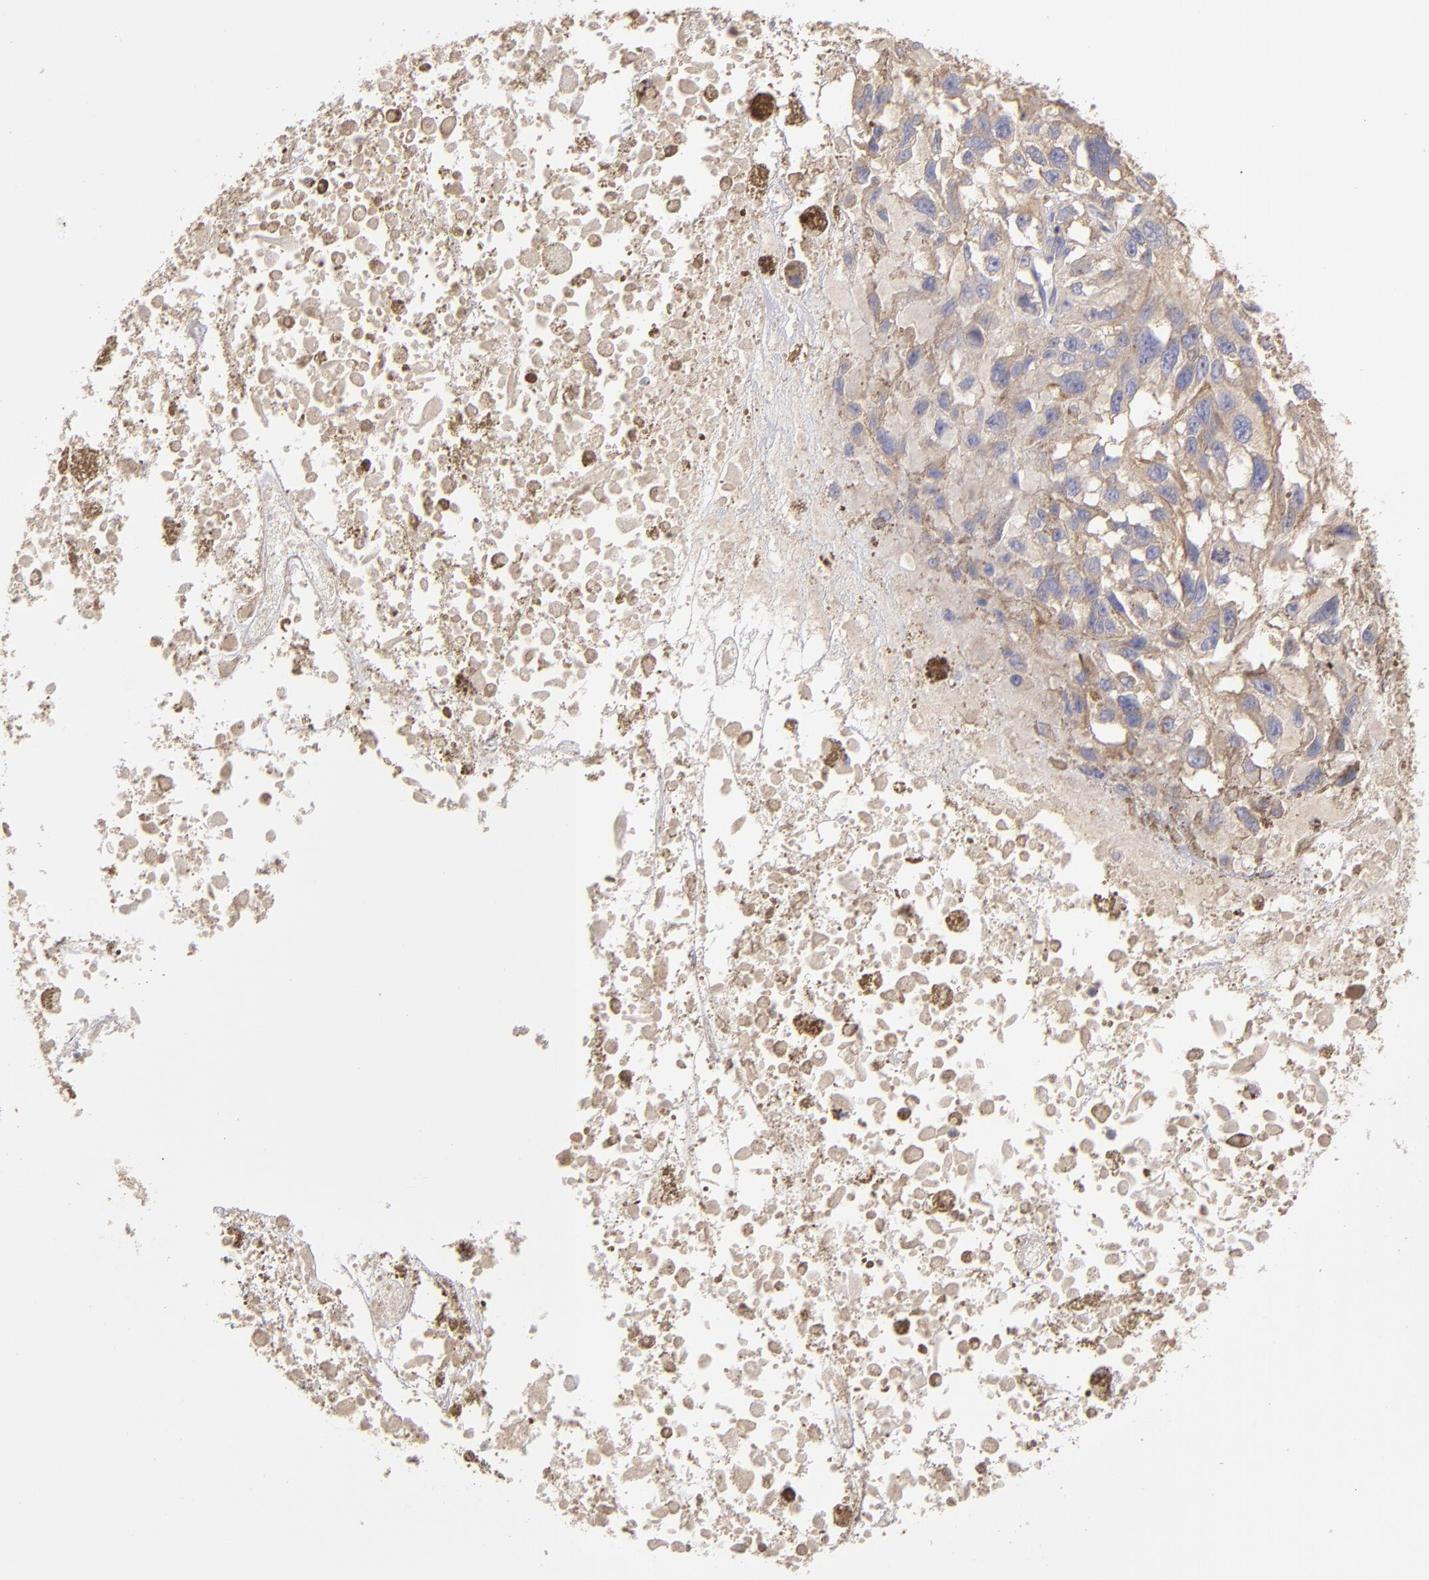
{"staining": {"intensity": "moderate", "quantity": ">75%", "location": "cytoplasmic/membranous"}, "tissue": "melanoma", "cell_type": "Tumor cells", "image_type": "cancer", "snomed": [{"axis": "morphology", "description": "Malignant melanoma, Metastatic site"}, {"axis": "topography", "description": "Lymph node"}], "caption": "Melanoma stained for a protein exhibits moderate cytoplasmic/membranous positivity in tumor cells. The staining is performed using DAB brown chromogen to label protein expression. The nuclei are counter-stained blue using hematoxylin.", "gene": "ENTPD5", "patient": {"sex": "male", "age": 59}}